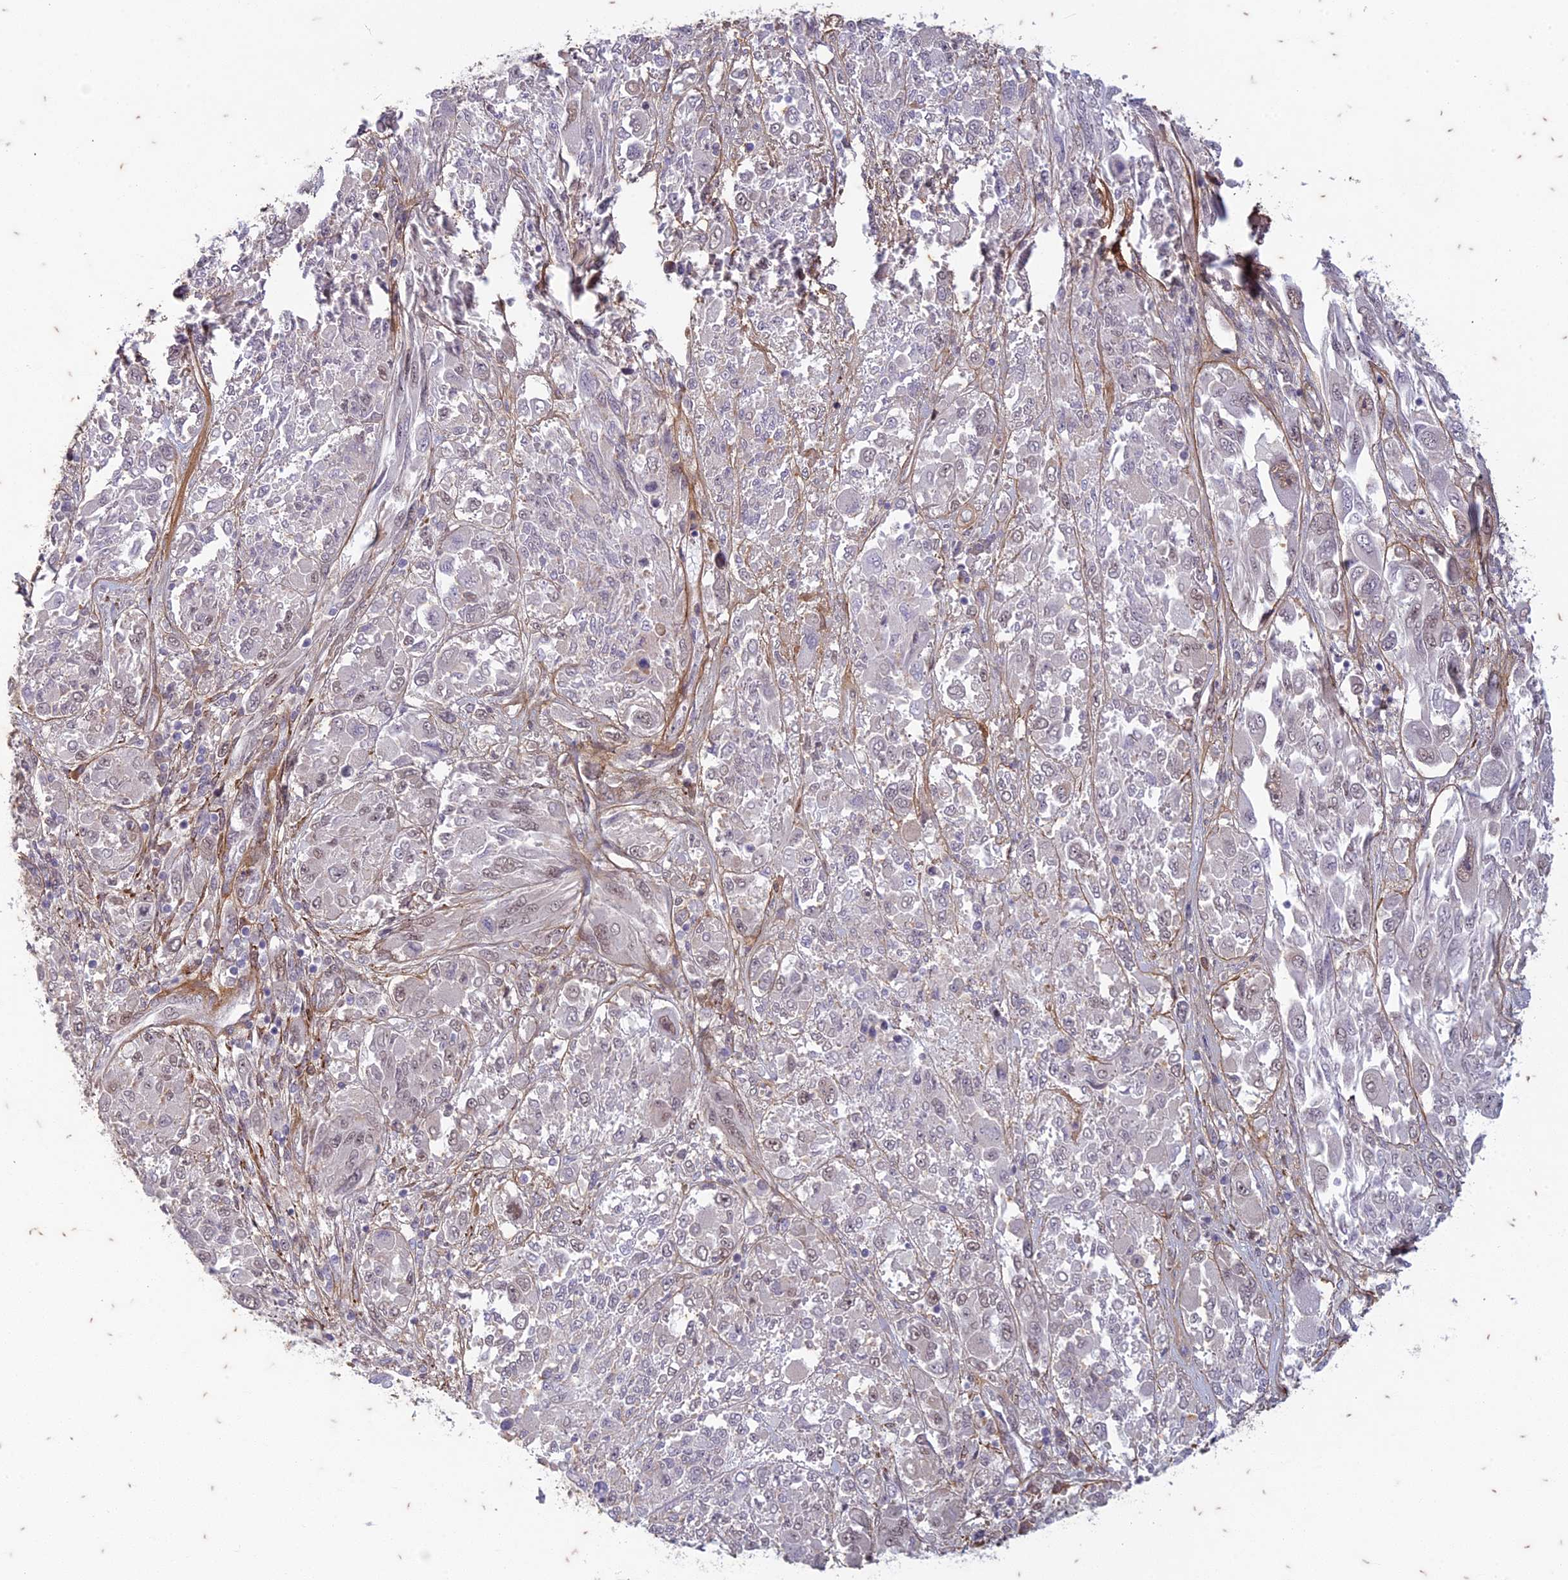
{"staining": {"intensity": "weak", "quantity": "<25%", "location": "nuclear"}, "tissue": "melanoma", "cell_type": "Tumor cells", "image_type": "cancer", "snomed": [{"axis": "morphology", "description": "Malignant melanoma, NOS"}, {"axis": "topography", "description": "Skin"}], "caption": "This micrograph is of malignant melanoma stained with immunohistochemistry (IHC) to label a protein in brown with the nuclei are counter-stained blue. There is no staining in tumor cells.", "gene": "PABPN1L", "patient": {"sex": "female", "age": 91}}